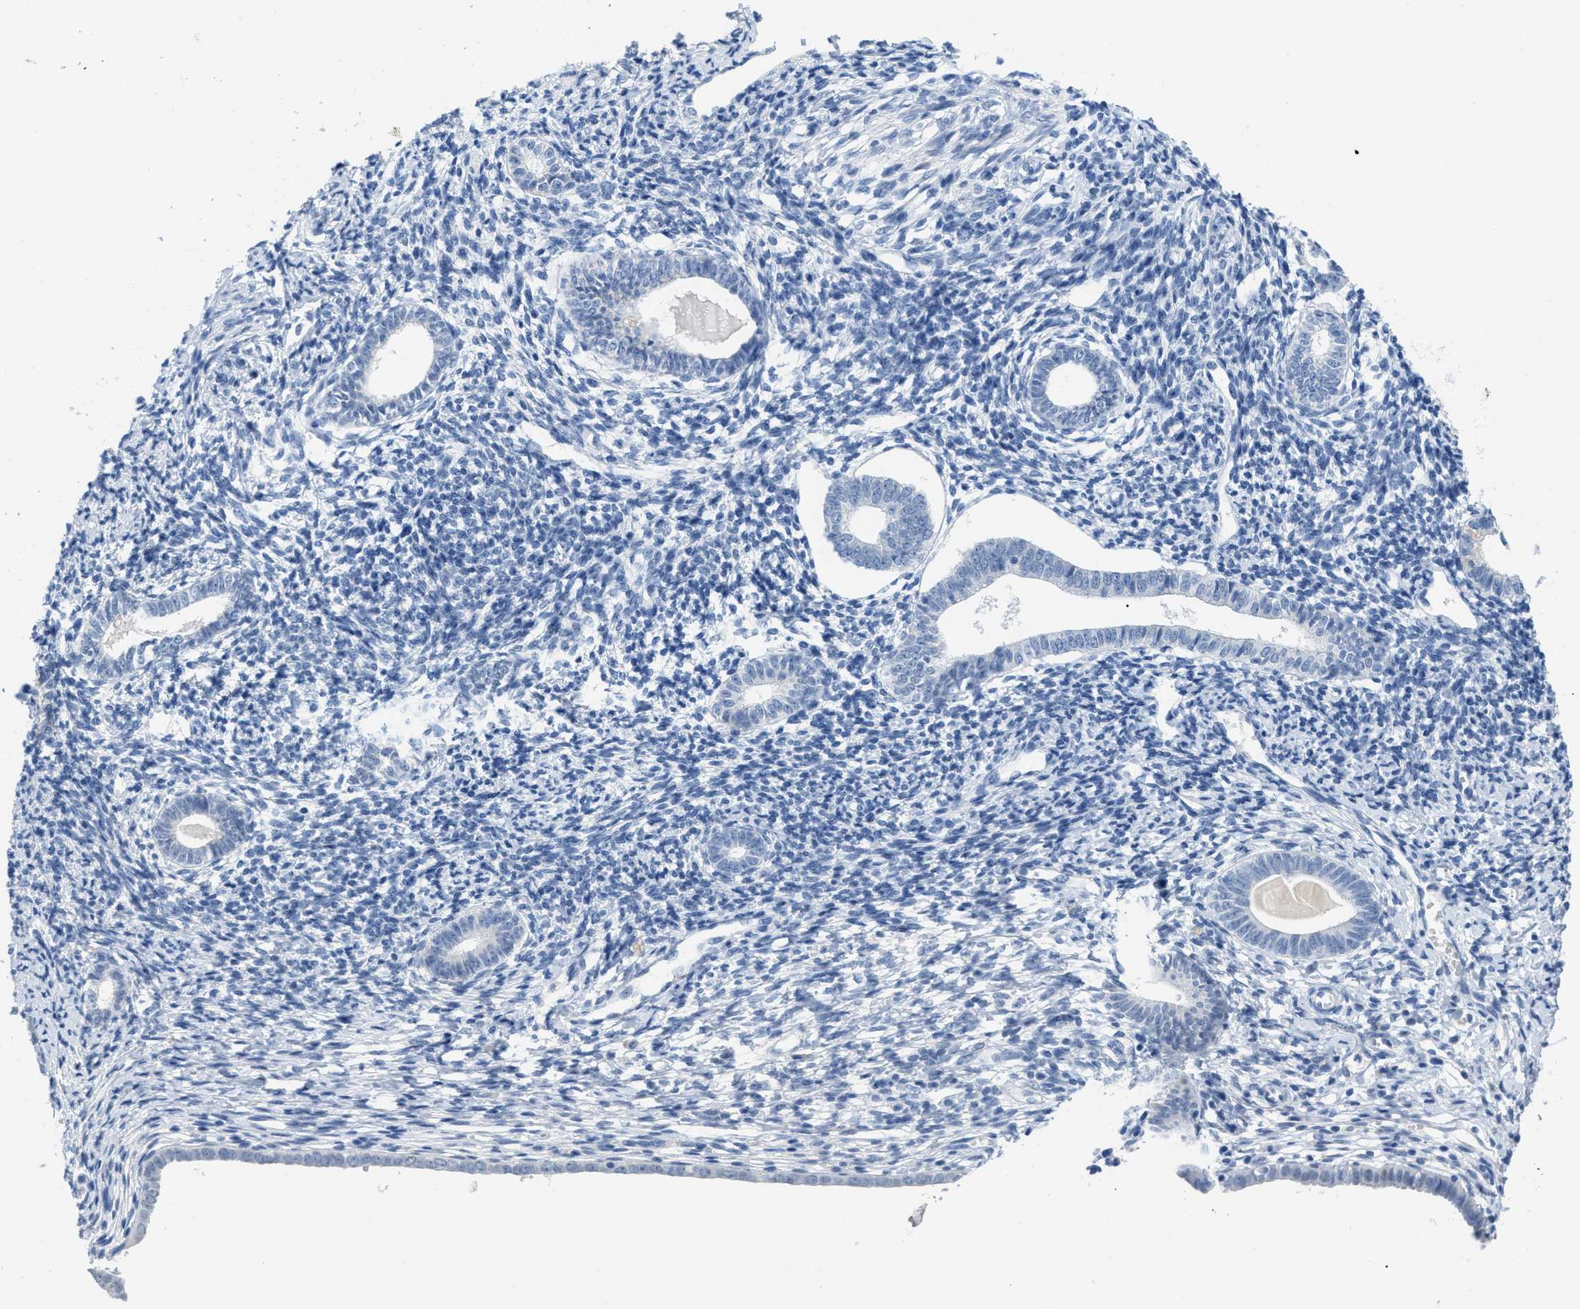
{"staining": {"intensity": "negative", "quantity": "none", "location": "none"}, "tissue": "endometrium", "cell_type": "Cells in endometrial stroma", "image_type": "normal", "snomed": [{"axis": "morphology", "description": "Normal tissue, NOS"}, {"axis": "topography", "description": "Endometrium"}], "caption": "This is an immunohistochemistry histopathology image of normal human endometrium. There is no expression in cells in endometrial stroma.", "gene": "HSF2", "patient": {"sex": "female", "age": 71}}